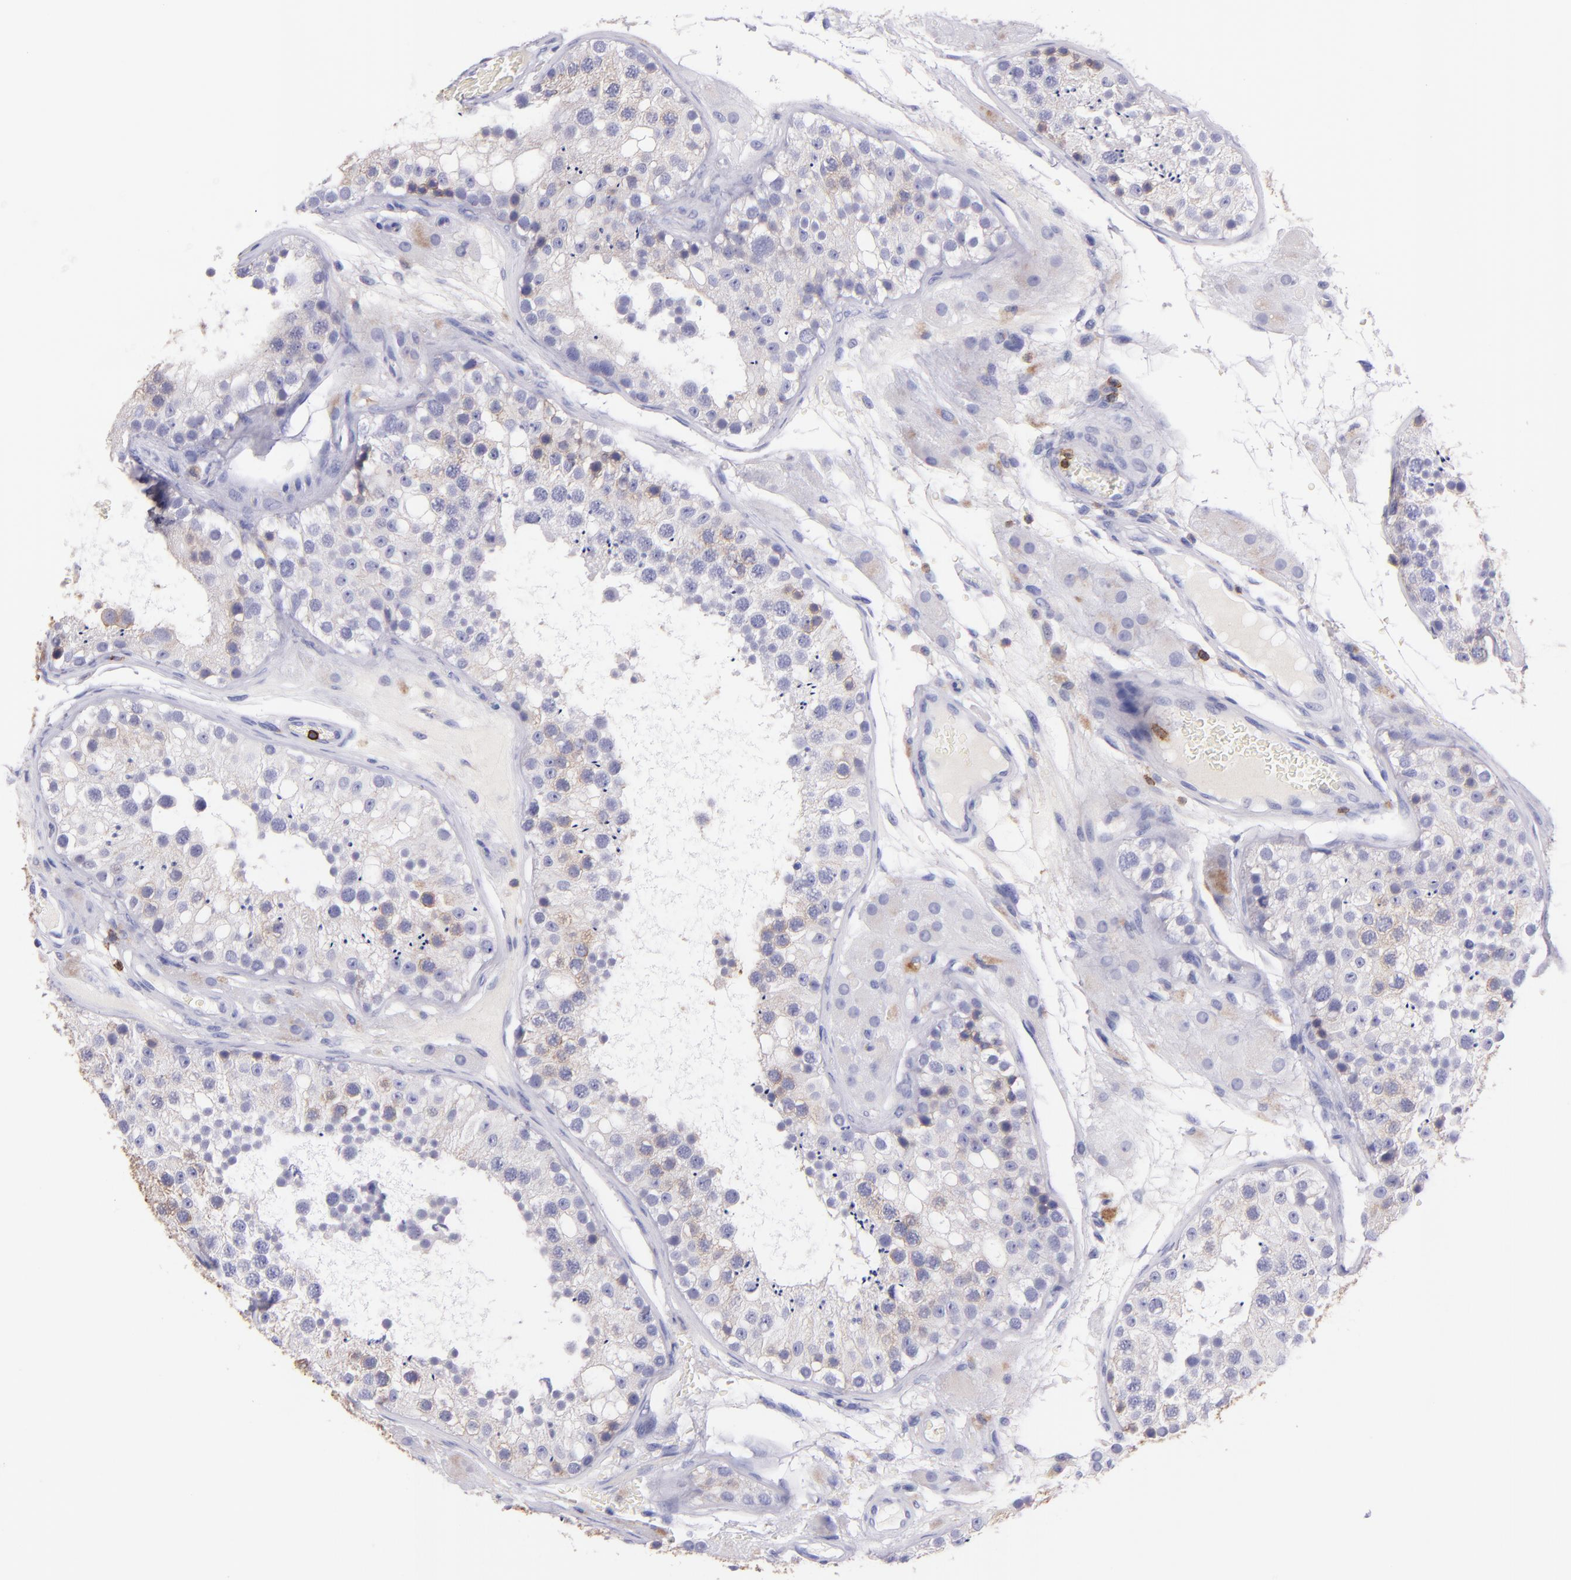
{"staining": {"intensity": "weak", "quantity": "<25%", "location": "cytoplasmic/membranous"}, "tissue": "testis", "cell_type": "Cells in seminiferous ducts", "image_type": "normal", "snomed": [{"axis": "morphology", "description": "Normal tissue, NOS"}, {"axis": "topography", "description": "Testis"}], "caption": "The immunohistochemistry (IHC) photomicrograph has no significant staining in cells in seminiferous ducts of testis. Nuclei are stained in blue.", "gene": "SPN", "patient": {"sex": "male", "age": 26}}